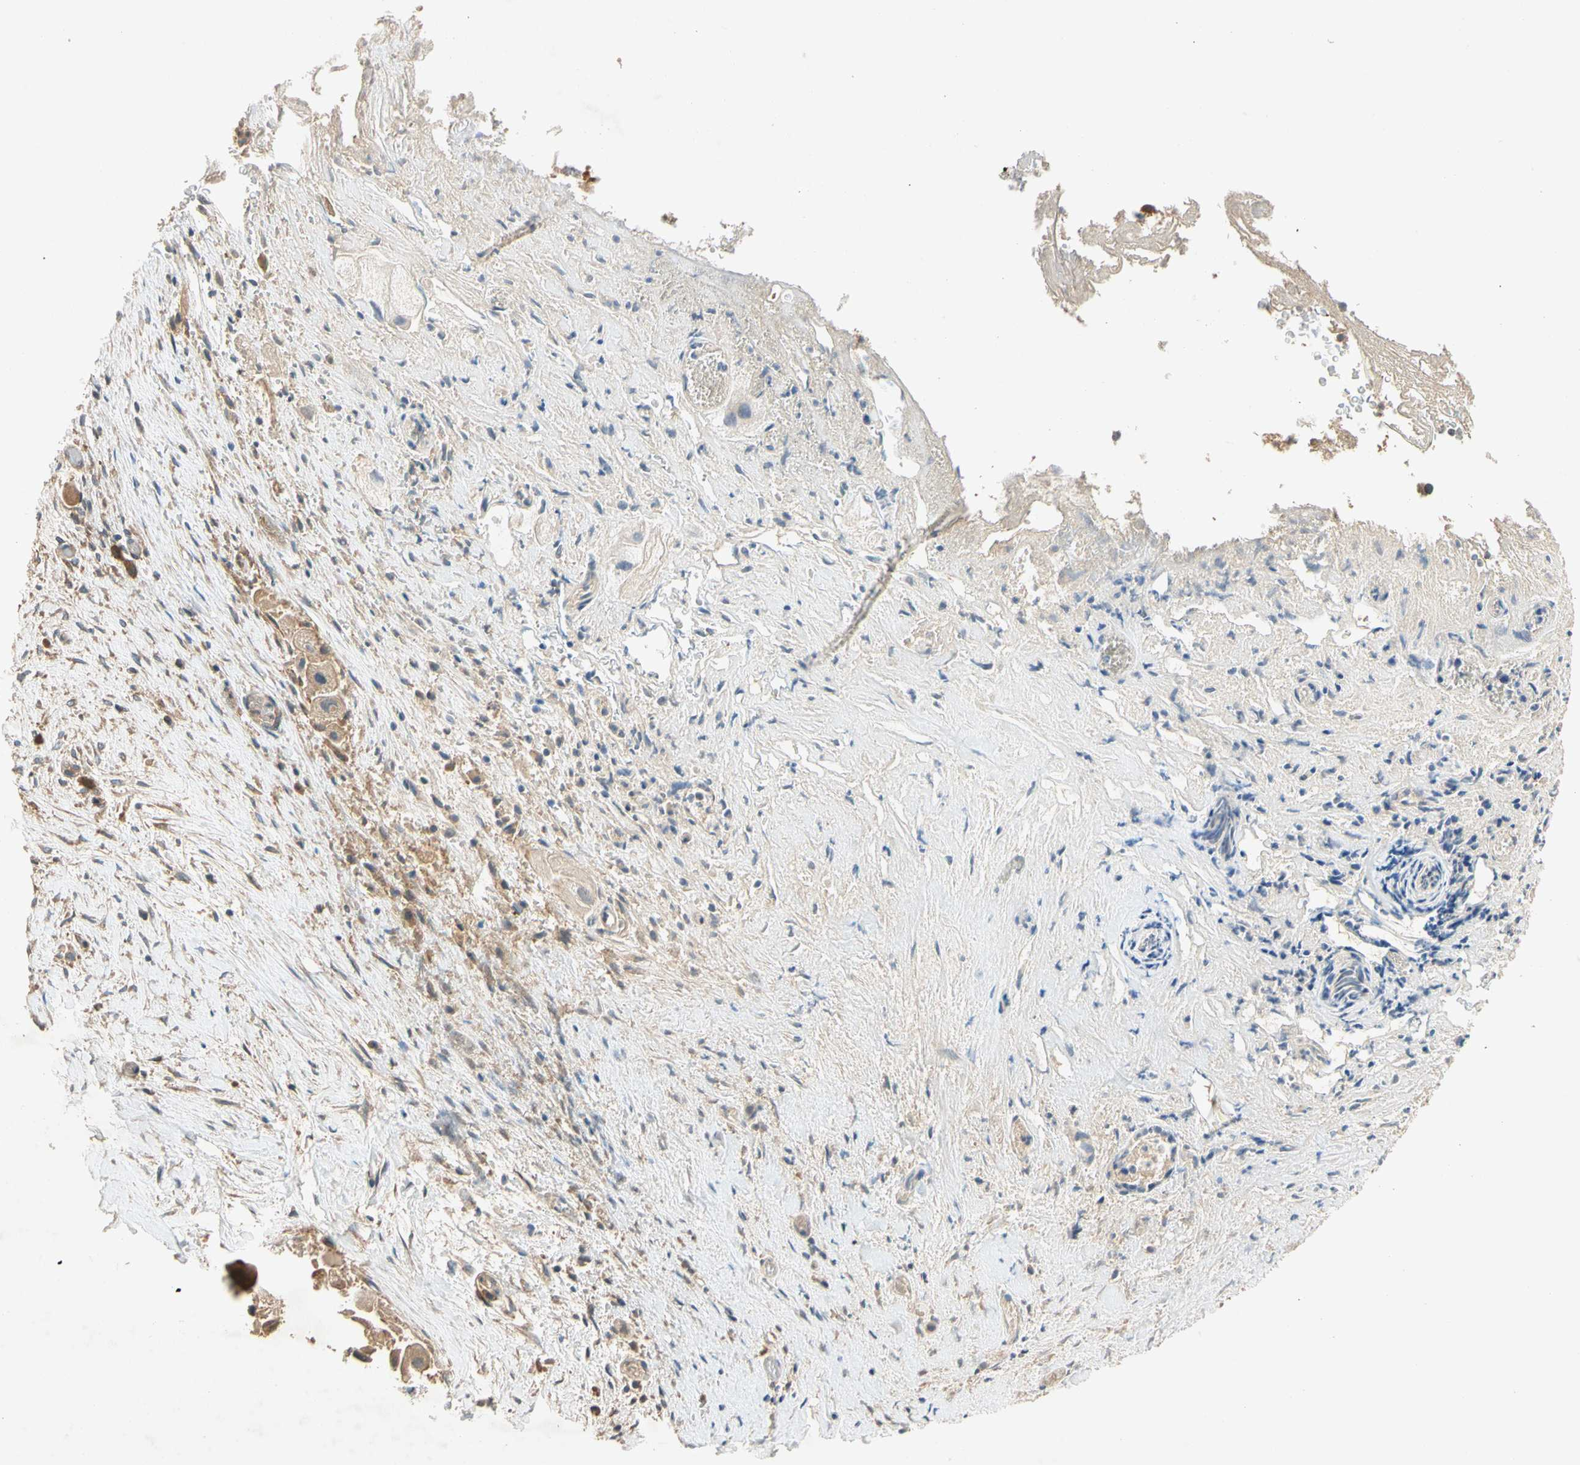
{"staining": {"intensity": "weak", "quantity": "25%-75%", "location": "cytoplasmic/membranous"}, "tissue": "liver cancer", "cell_type": "Tumor cells", "image_type": "cancer", "snomed": [{"axis": "morphology", "description": "Normal tissue, NOS"}, {"axis": "morphology", "description": "Cholangiocarcinoma"}, {"axis": "topography", "description": "Liver"}, {"axis": "topography", "description": "Peripheral nerve tissue"}], "caption": "A brown stain highlights weak cytoplasmic/membranous staining of a protein in liver cholangiocarcinoma tumor cells.", "gene": "USP46", "patient": {"sex": "male", "age": 50}}